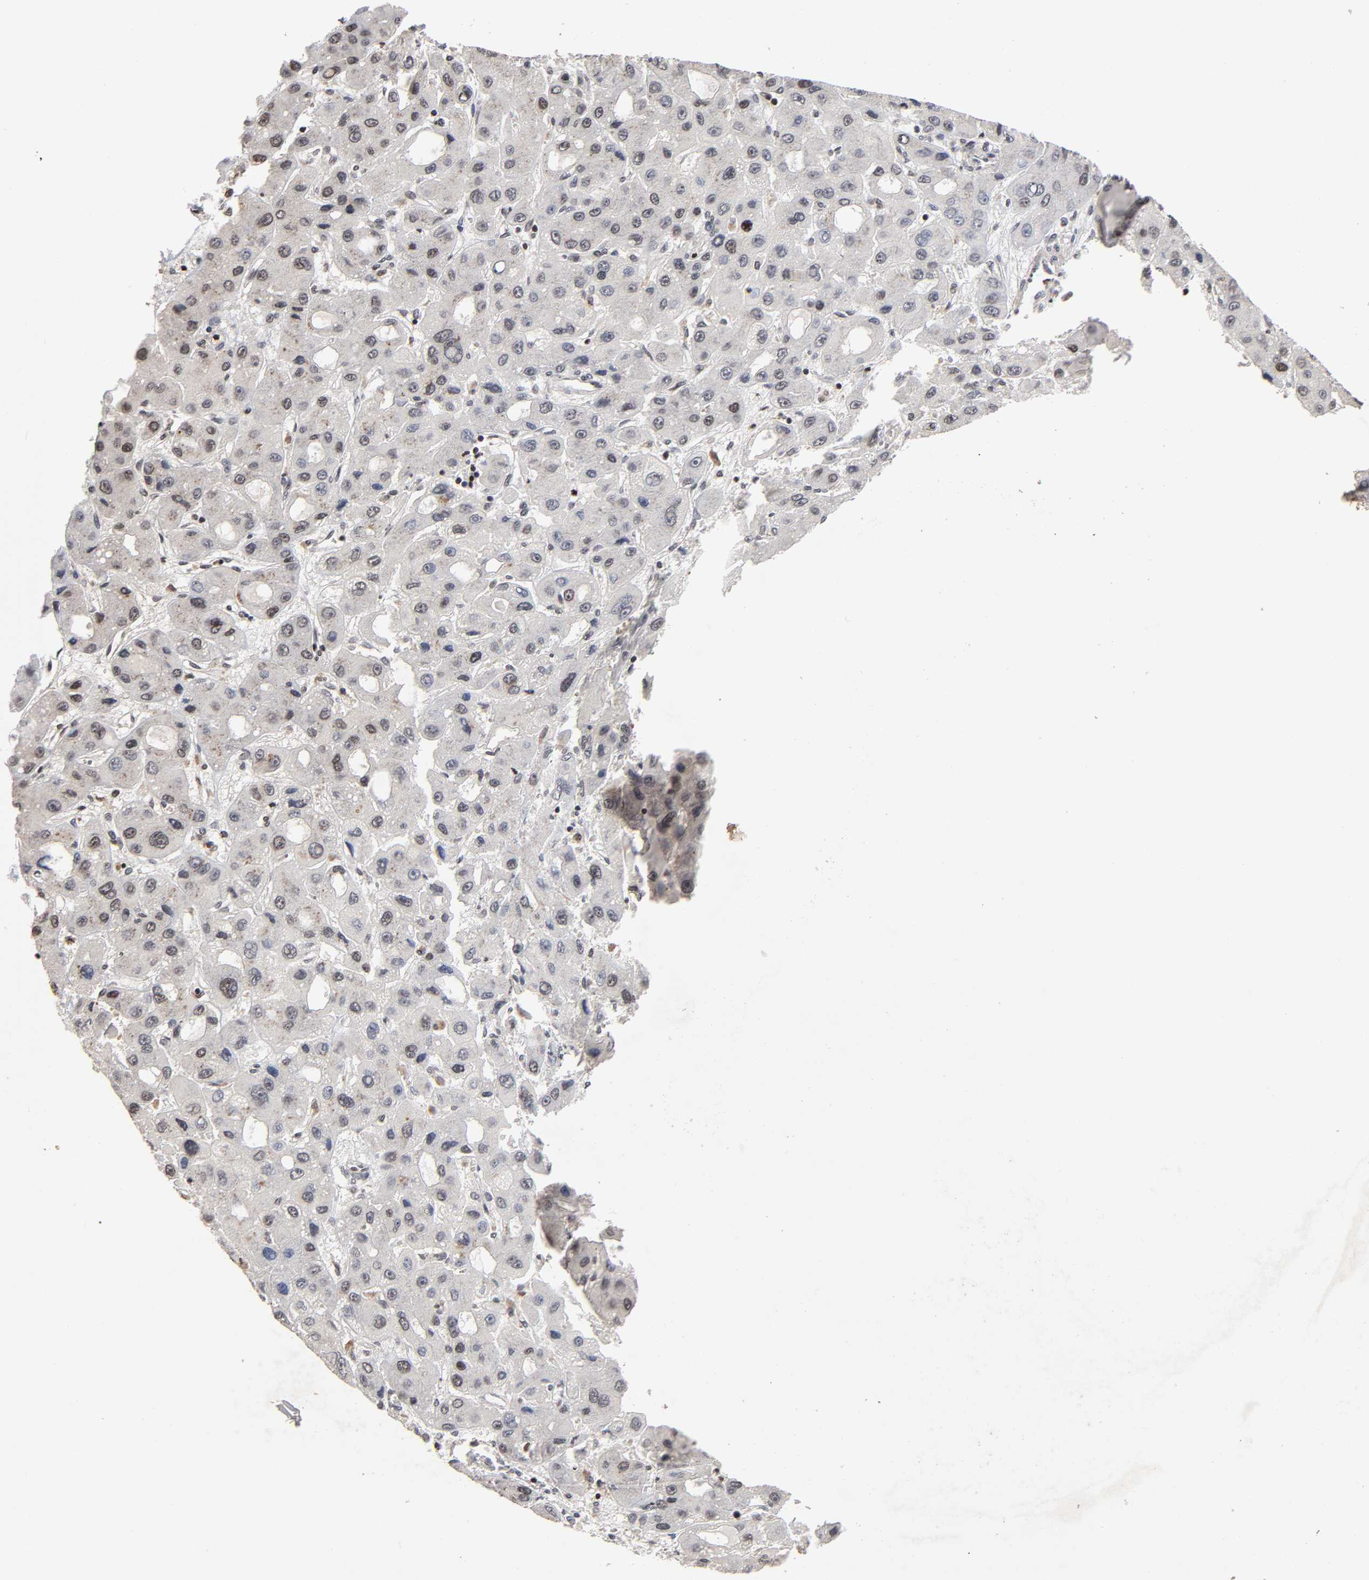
{"staining": {"intensity": "negative", "quantity": "none", "location": "none"}, "tissue": "liver cancer", "cell_type": "Tumor cells", "image_type": "cancer", "snomed": [{"axis": "morphology", "description": "Carcinoma, Hepatocellular, NOS"}, {"axis": "topography", "description": "Liver"}], "caption": "DAB (3,3'-diaminobenzidine) immunohistochemical staining of liver cancer displays no significant staining in tumor cells.", "gene": "ZNF473", "patient": {"sex": "male", "age": 55}}